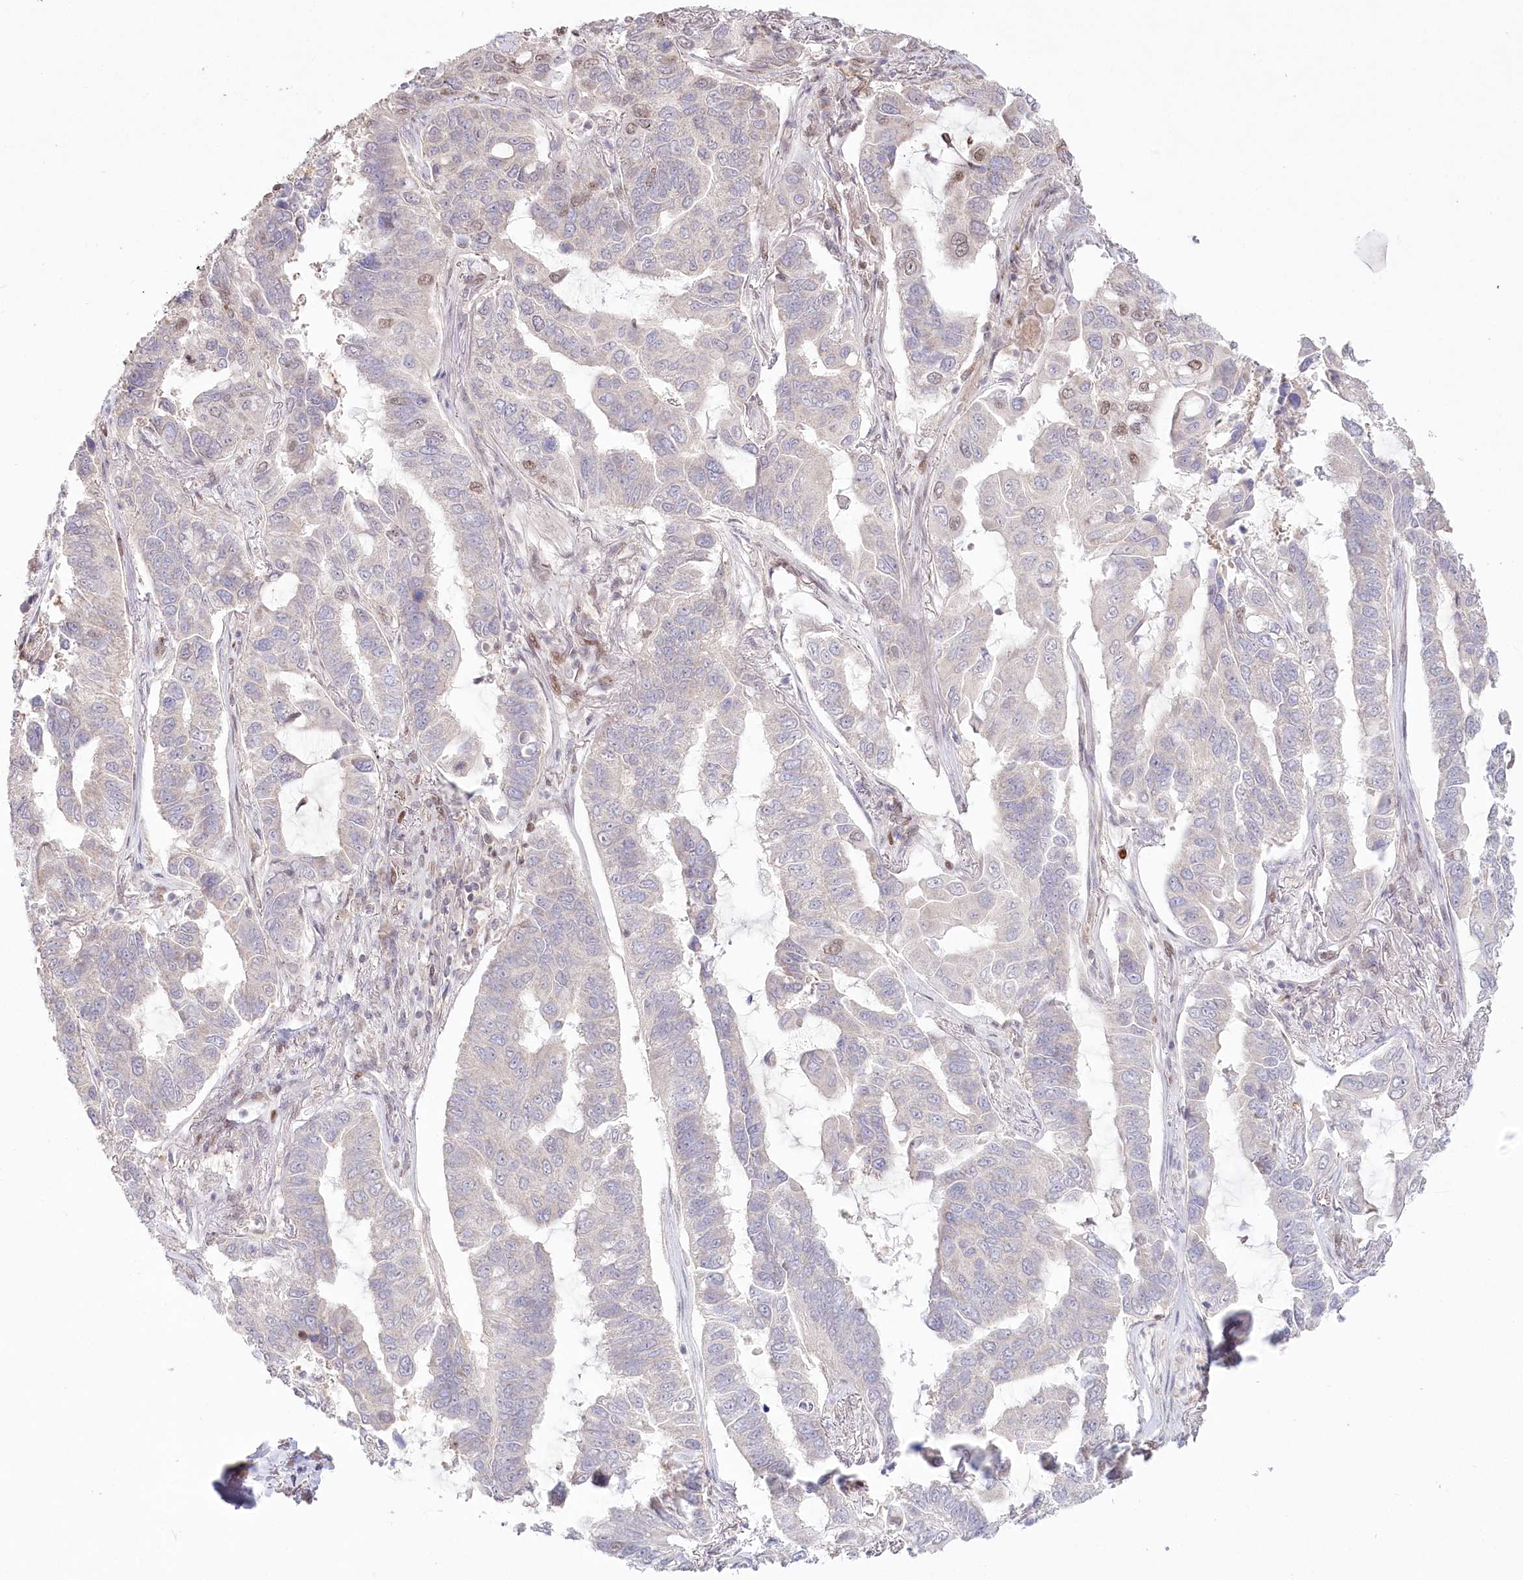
{"staining": {"intensity": "weak", "quantity": "<25%", "location": "nuclear"}, "tissue": "lung cancer", "cell_type": "Tumor cells", "image_type": "cancer", "snomed": [{"axis": "morphology", "description": "Adenocarcinoma, NOS"}, {"axis": "topography", "description": "Lung"}], "caption": "High magnification brightfield microscopy of lung cancer stained with DAB (3,3'-diaminobenzidine) (brown) and counterstained with hematoxylin (blue): tumor cells show no significant staining.", "gene": "PYURF", "patient": {"sex": "male", "age": 64}}